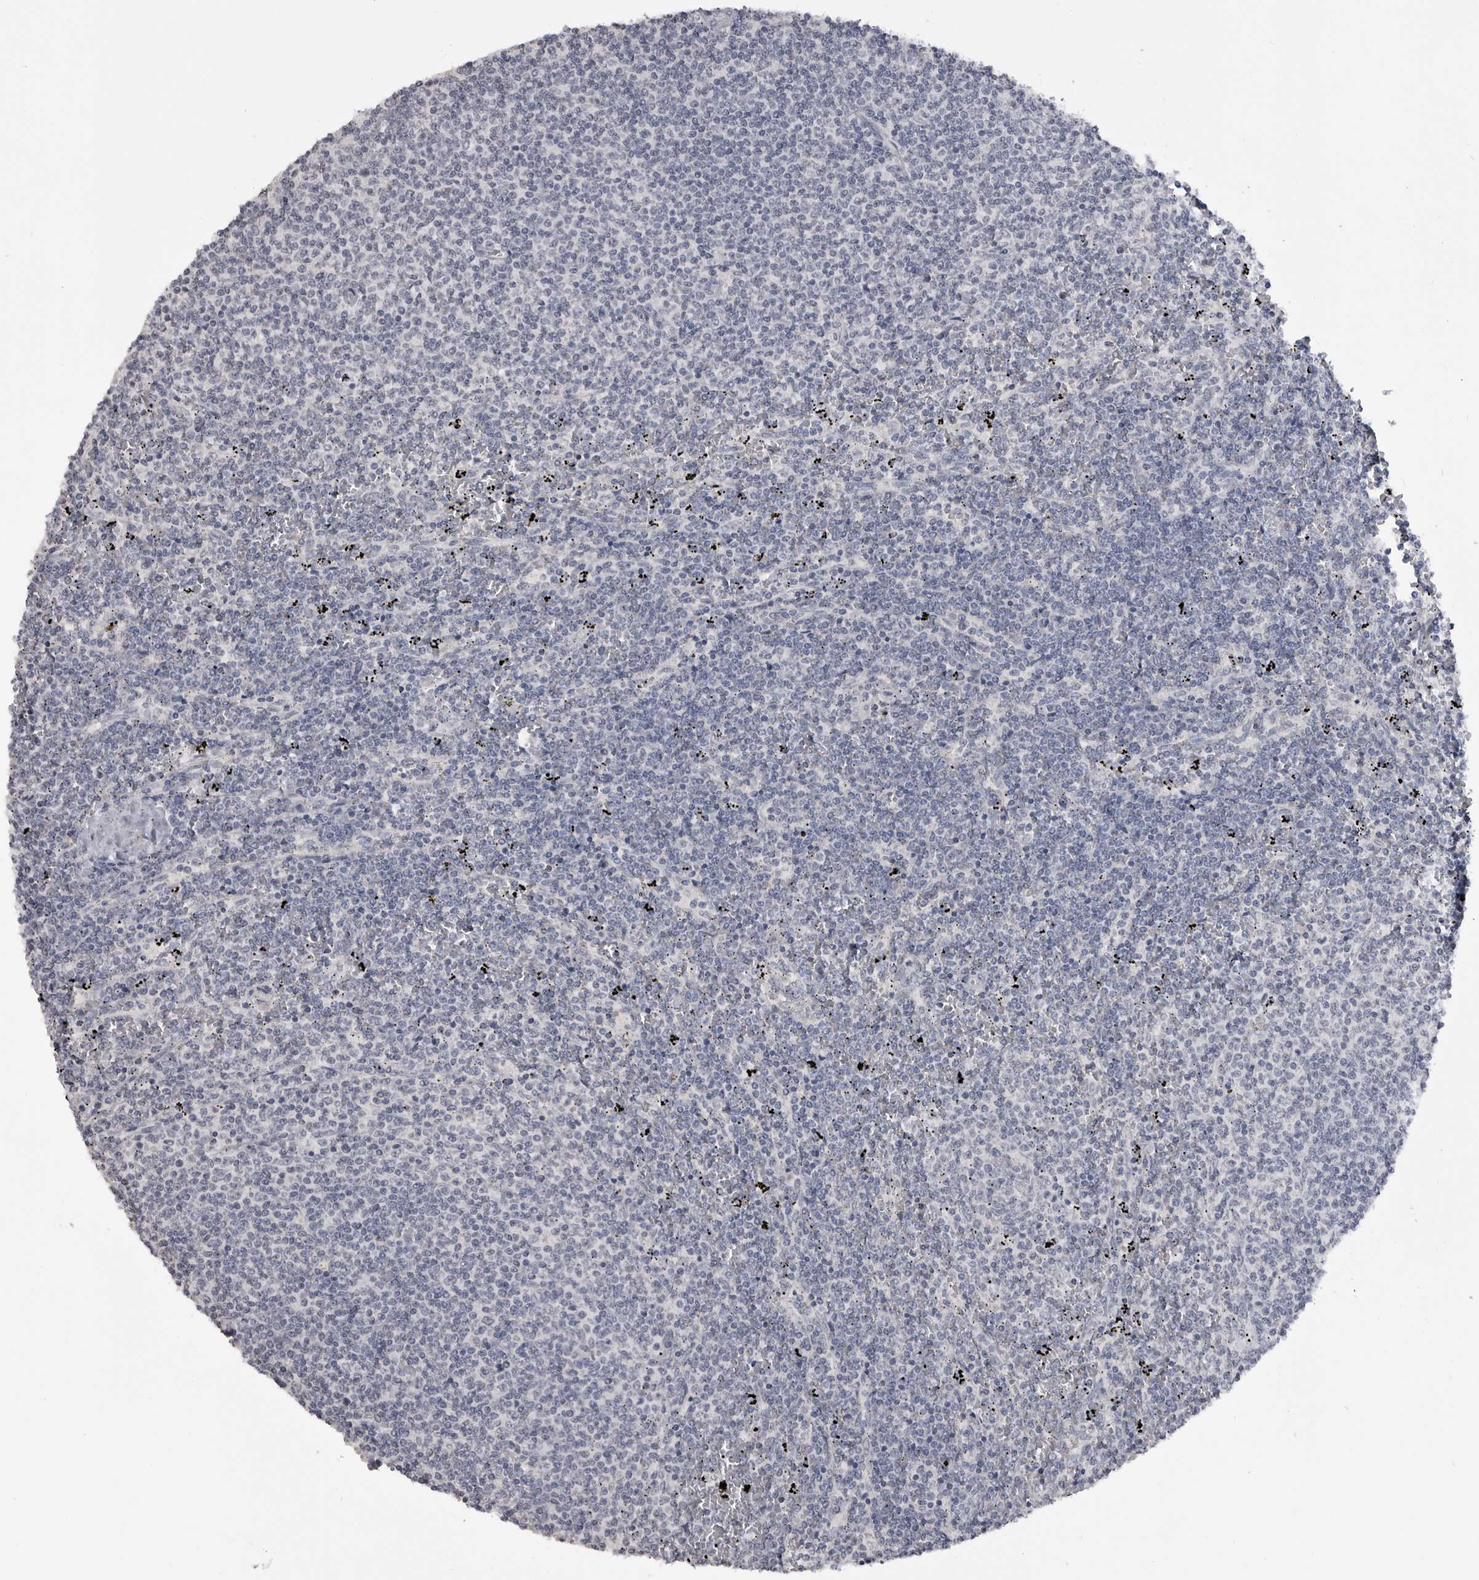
{"staining": {"intensity": "negative", "quantity": "none", "location": "none"}, "tissue": "lymphoma", "cell_type": "Tumor cells", "image_type": "cancer", "snomed": [{"axis": "morphology", "description": "Malignant lymphoma, non-Hodgkin's type, Low grade"}, {"axis": "topography", "description": "Spleen"}], "caption": "This is an immunohistochemistry (IHC) image of human low-grade malignant lymphoma, non-Hodgkin's type. There is no positivity in tumor cells.", "gene": "GPN2", "patient": {"sex": "female", "age": 50}}